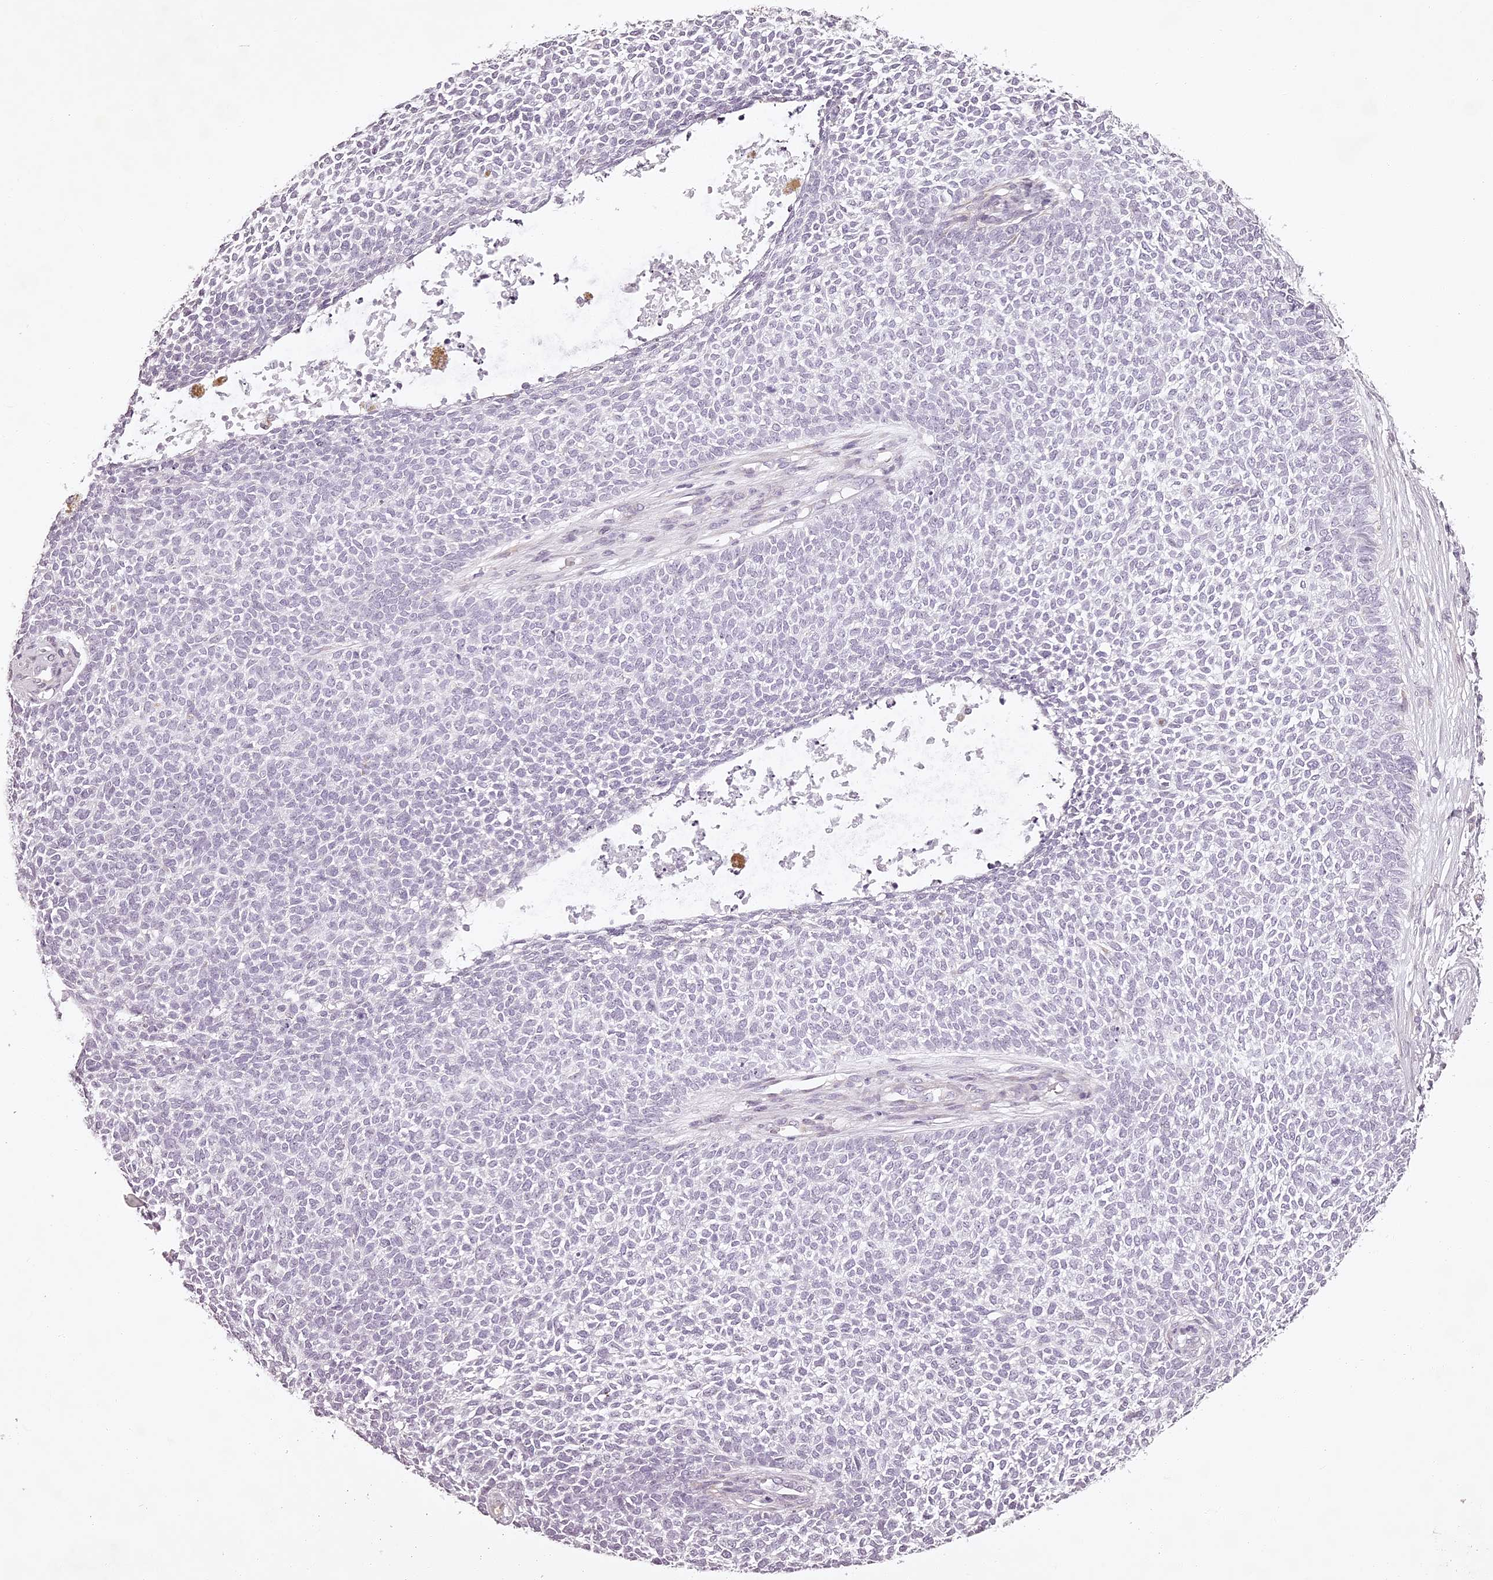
{"staining": {"intensity": "negative", "quantity": "none", "location": "none"}, "tissue": "skin cancer", "cell_type": "Tumor cells", "image_type": "cancer", "snomed": [{"axis": "morphology", "description": "Basal cell carcinoma"}, {"axis": "topography", "description": "Skin"}], "caption": "This is a photomicrograph of IHC staining of skin cancer (basal cell carcinoma), which shows no staining in tumor cells. (DAB (3,3'-diaminobenzidine) immunohistochemistry (IHC) with hematoxylin counter stain).", "gene": "ELAPOR1", "patient": {"sex": "female", "age": 84}}